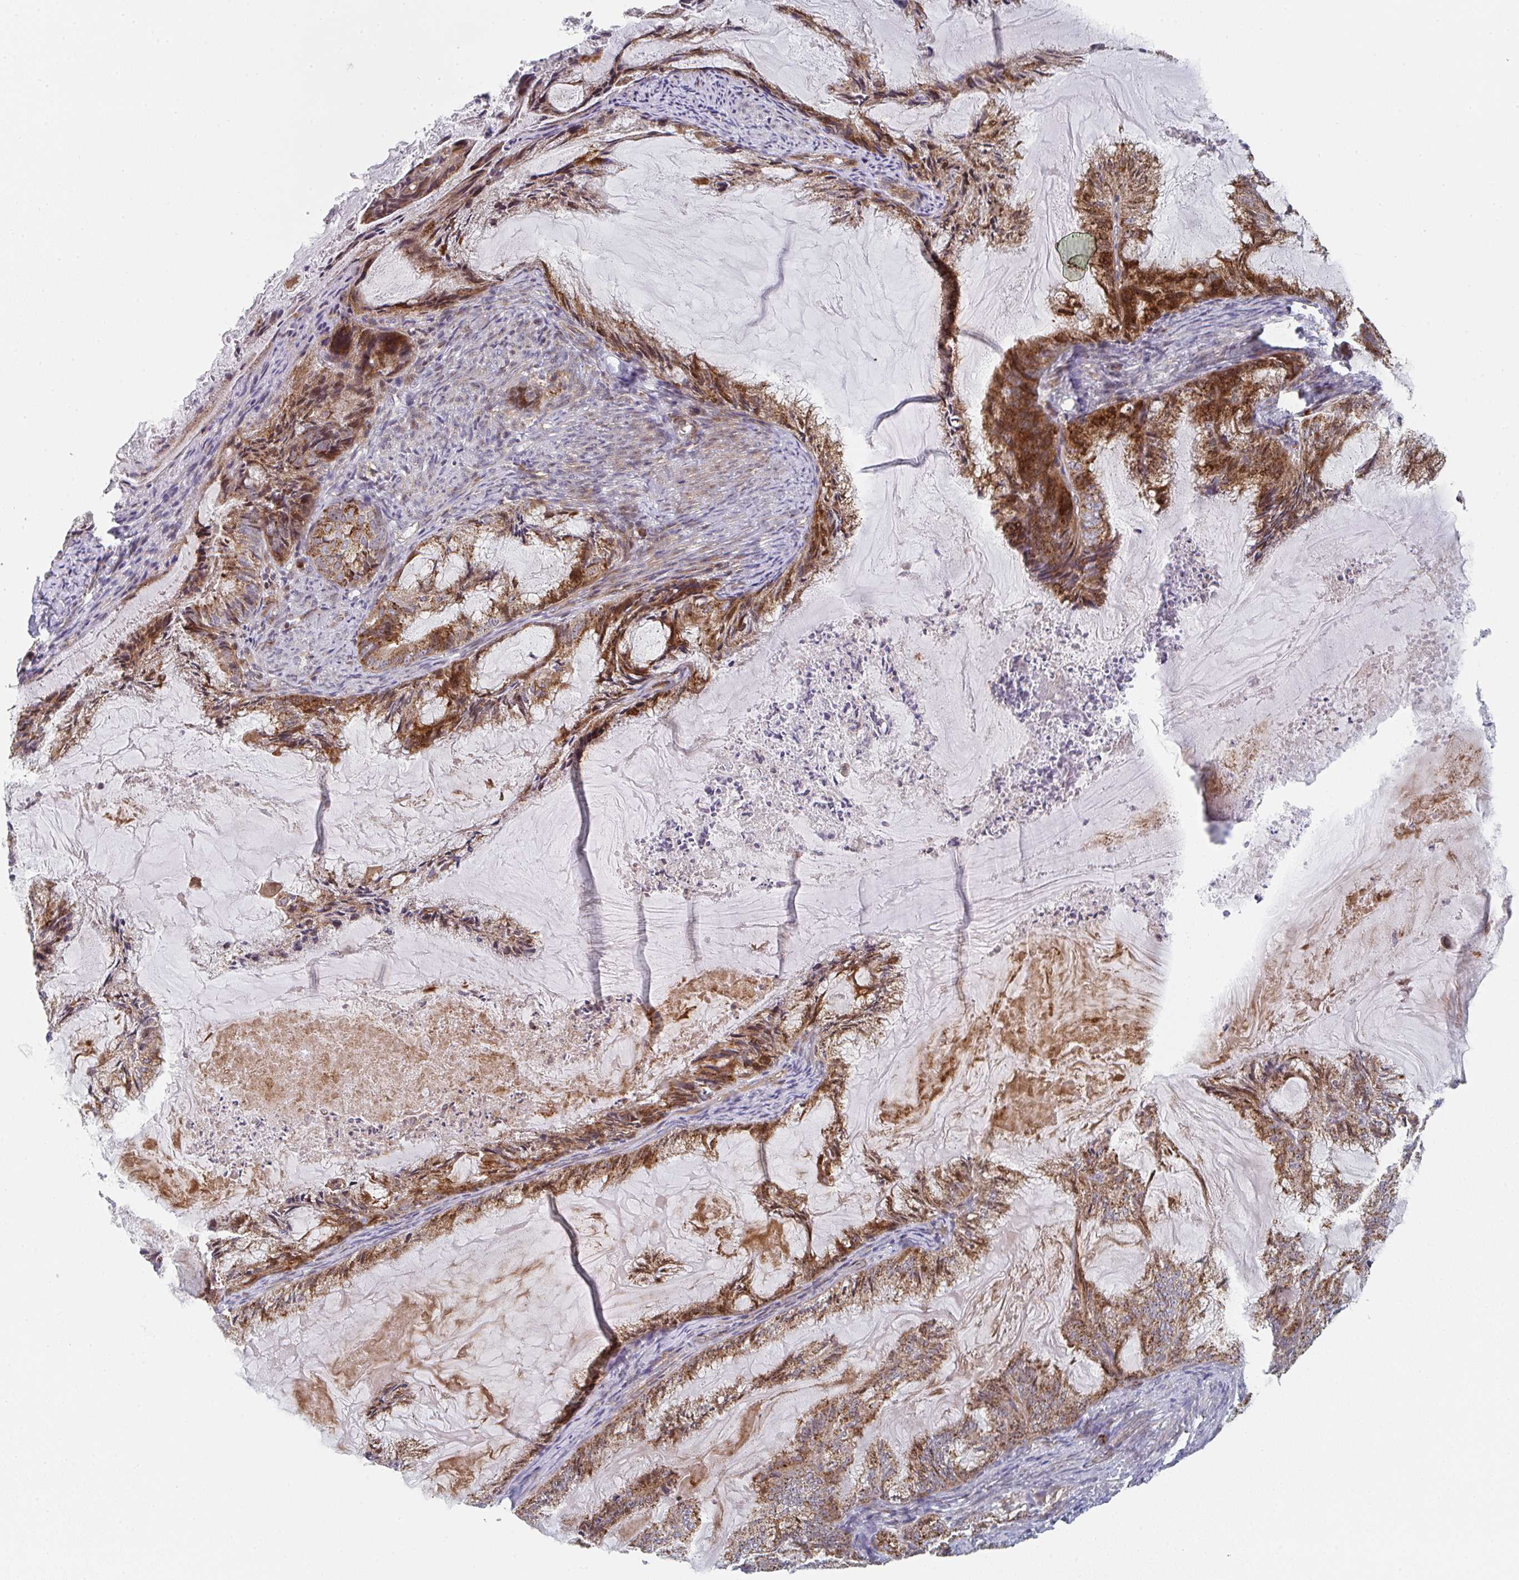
{"staining": {"intensity": "strong", "quantity": ">75%", "location": "cytoplasmic/membranous"}, "tissue": "endometrial cancer", "cell_type": "Tumor cells", "image_type": "cancer", "snomed": [{"axis": "morphology", "description": "Adenocarcinoma, NOS"}, {"axis": "topography", "description": "Endometrium"}], "caption": "Immunohistochemical staining of endometrial cancer (adenocarcinoma) shows high levels of strong cytoplasmic/membranous protein staining in about >75% of tumor cells.", "gene": "ZNF644", "patient": {"sex": "female", "age": 86}}